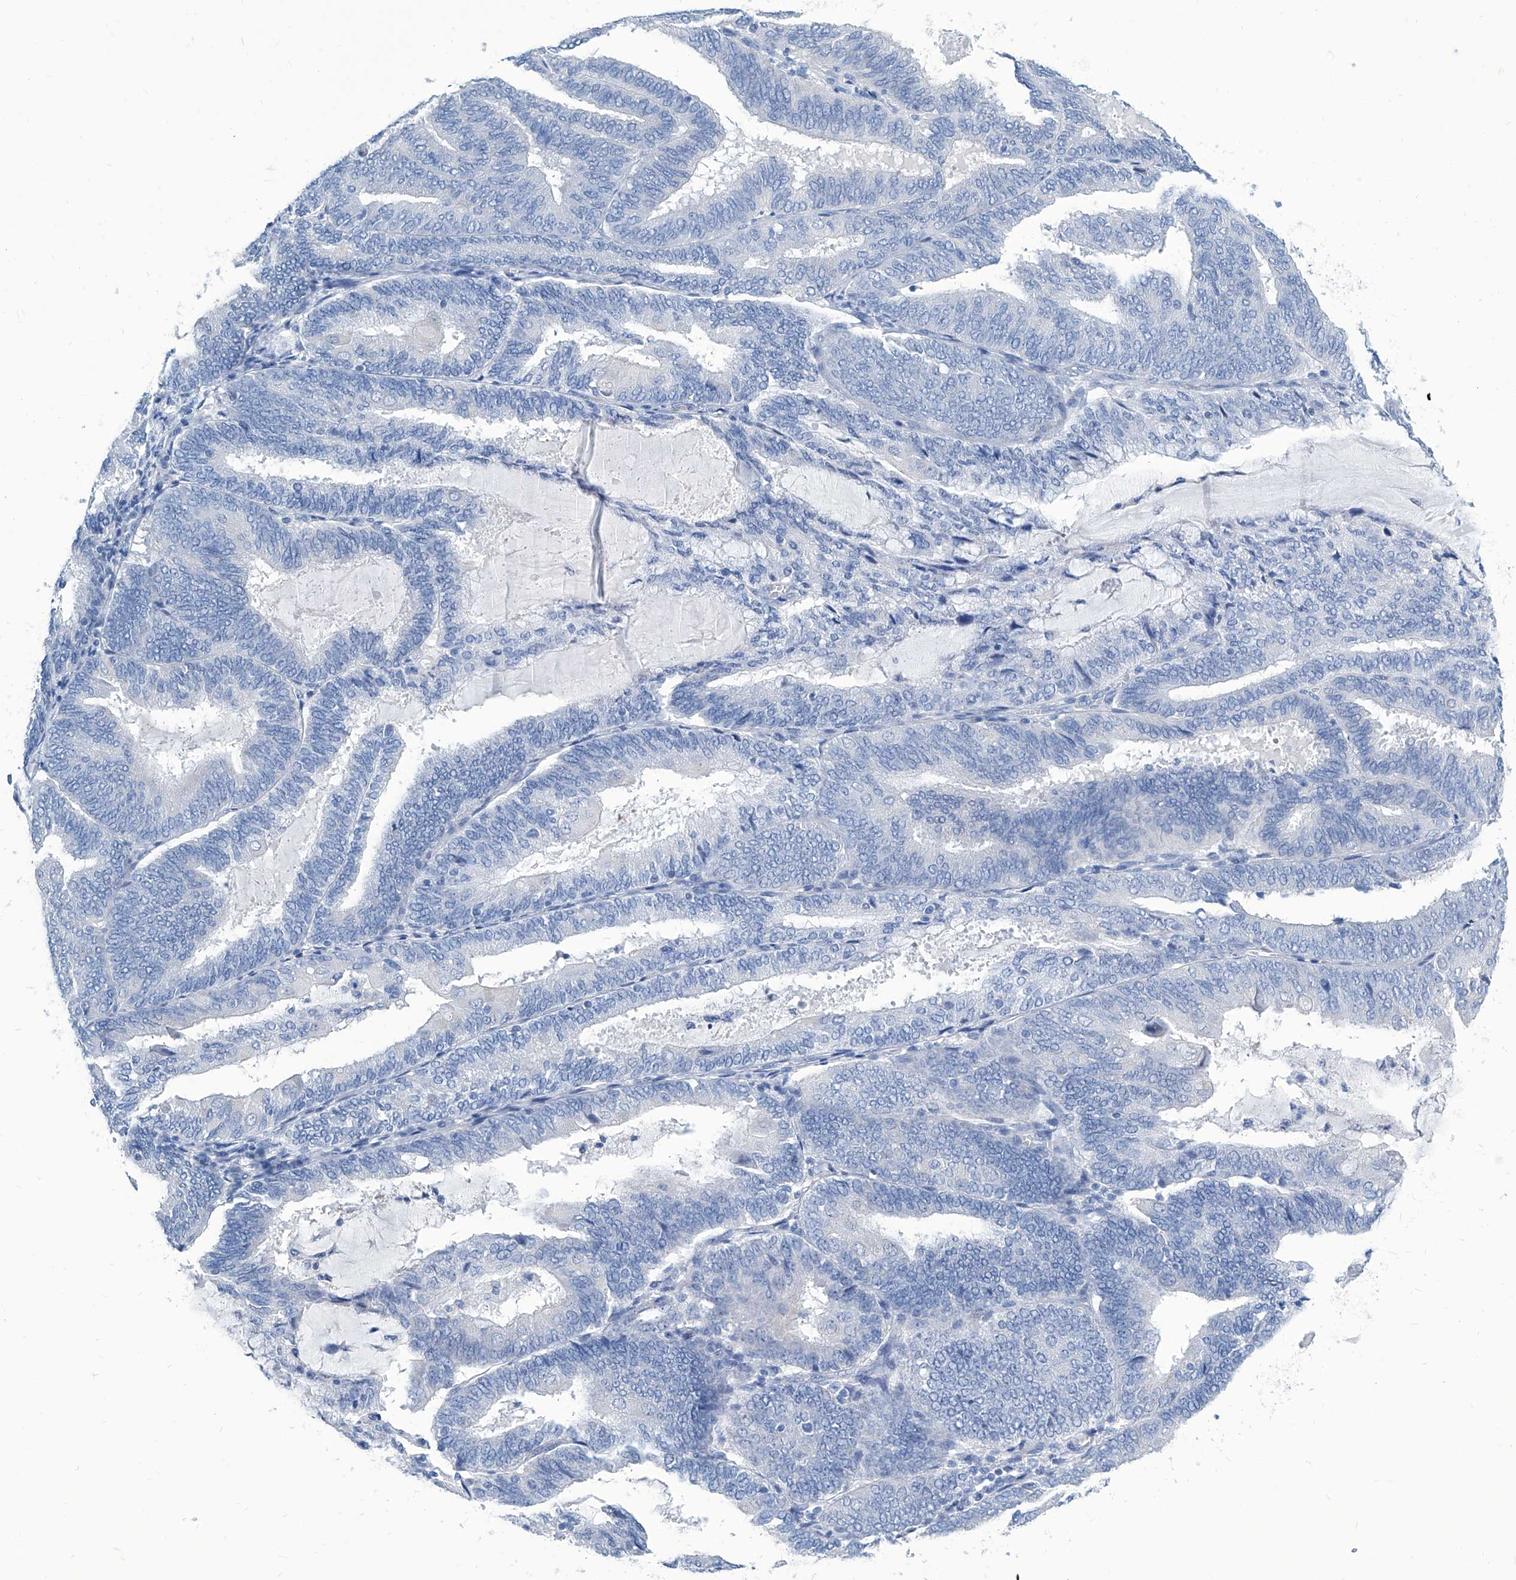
{"staining": {"intensity": "negative", "quantity": "none", "location": "none"}, "tissue": "endometrial cancer", "cell_type": "Tumor cells", "image_type": "cancer", "snomed": [{"axis": "morphology", "description": "Adenocarcinoma, NOS"}, {"axis": "topography", "description": "Endometrium"}], "caption": "This is an IHC photomicrograph of human endometrial cancer. There is no staining in tumor cells.", "gene": "ZNF519", "patient": {"sex": "female", "age": 81}}